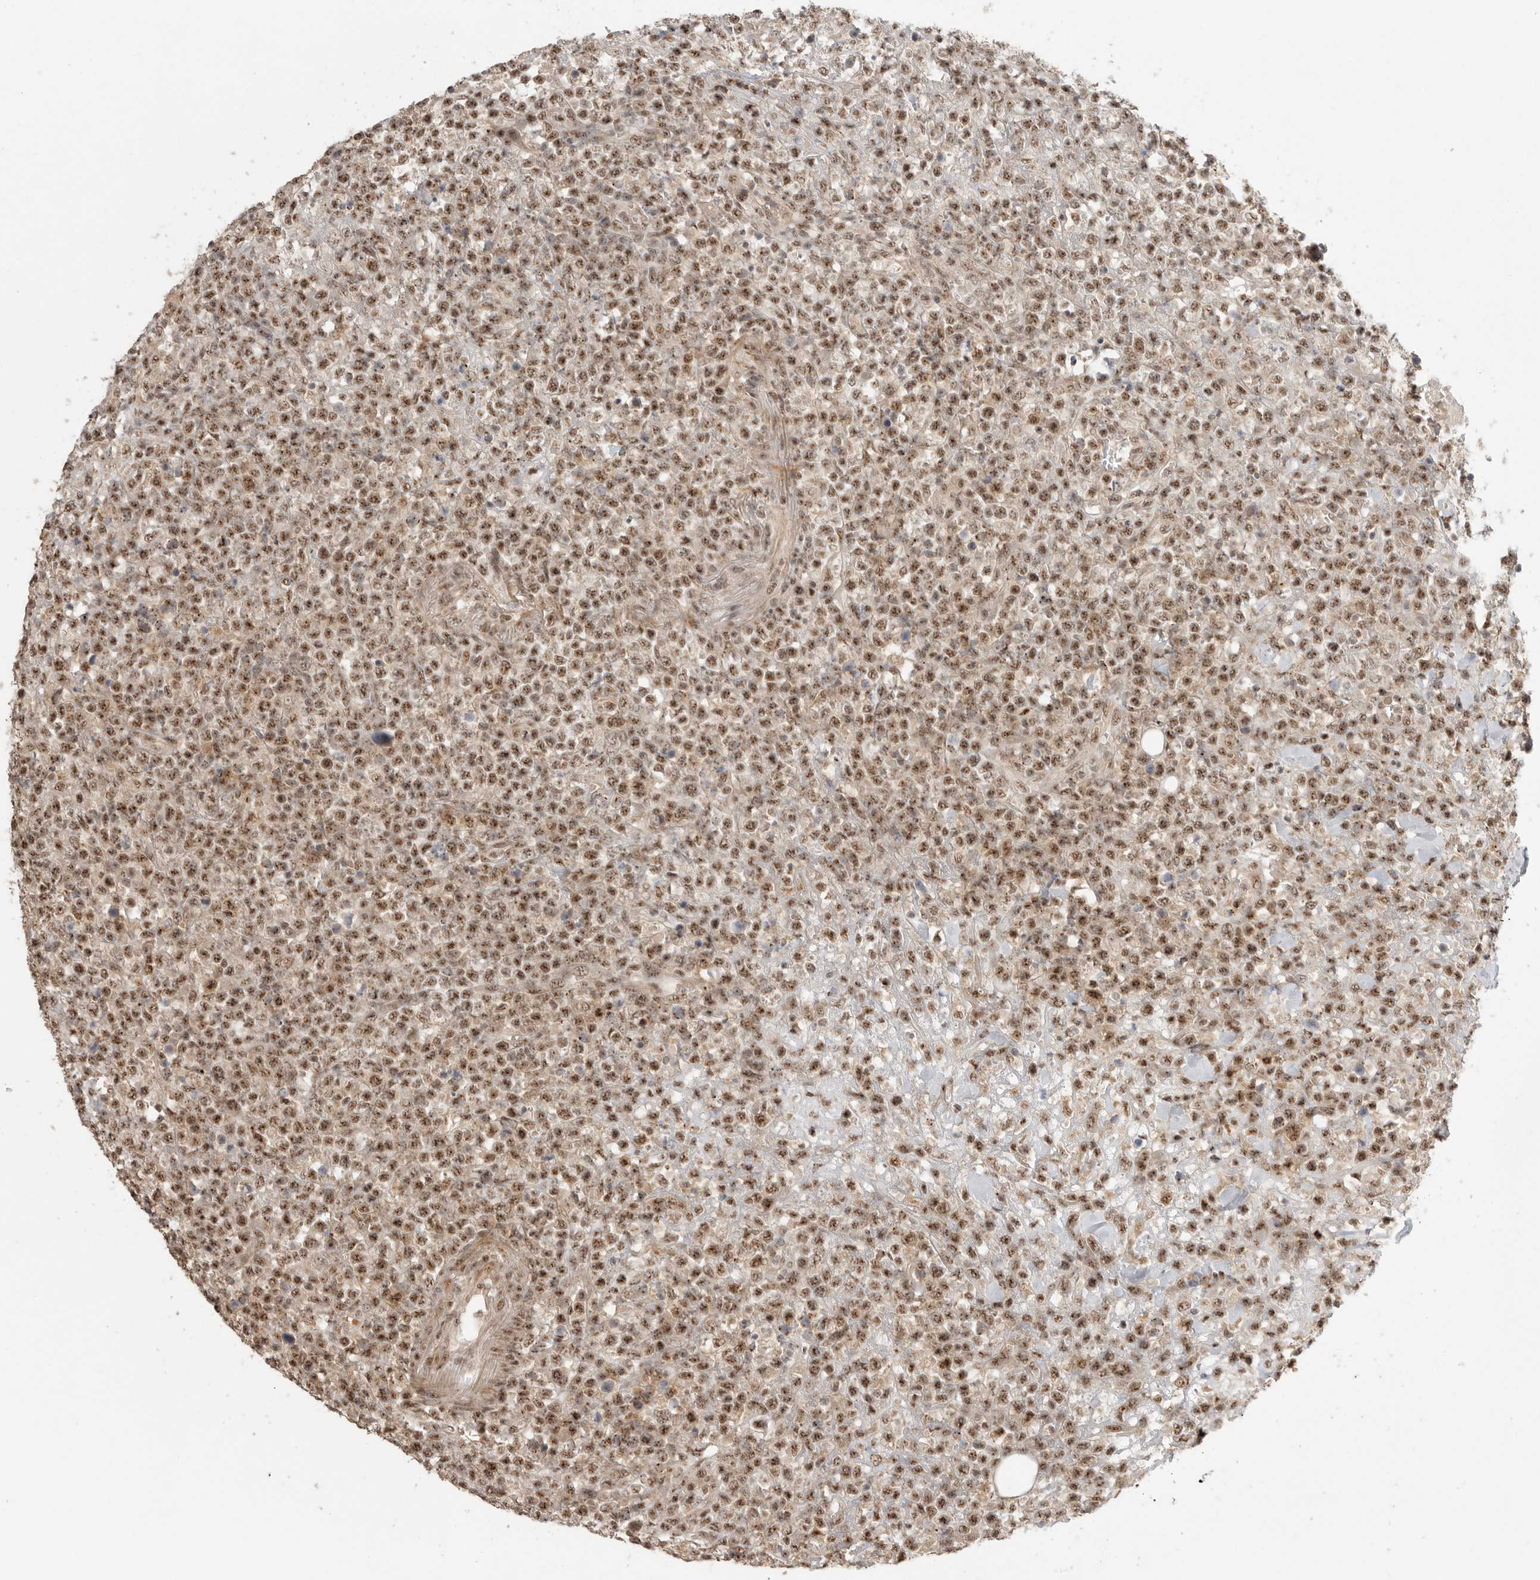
{"staining": {"intensity": "strong", "quantity": ">75%", "location": "nuclear"}, "tissue": "lymphoma", "cell_type": "Tumor cells", "image_type": "cancer", "snomed": [{"axis": "morphology", "description": "Malignant lymphoma, non-Hodgkin's type, High grade"}, {"axis": "topography", "description": "Colon"}], "caption": "A brown stain shows strong nuclear expression of a protein in human high-grade malignant lymphoma, non-Hodgkin's type tumor cells. (Brightfield microscopy of DAB IHC at high magnification).", "gene": "POMP", "patient": {"sex": "female", "age": 53}}